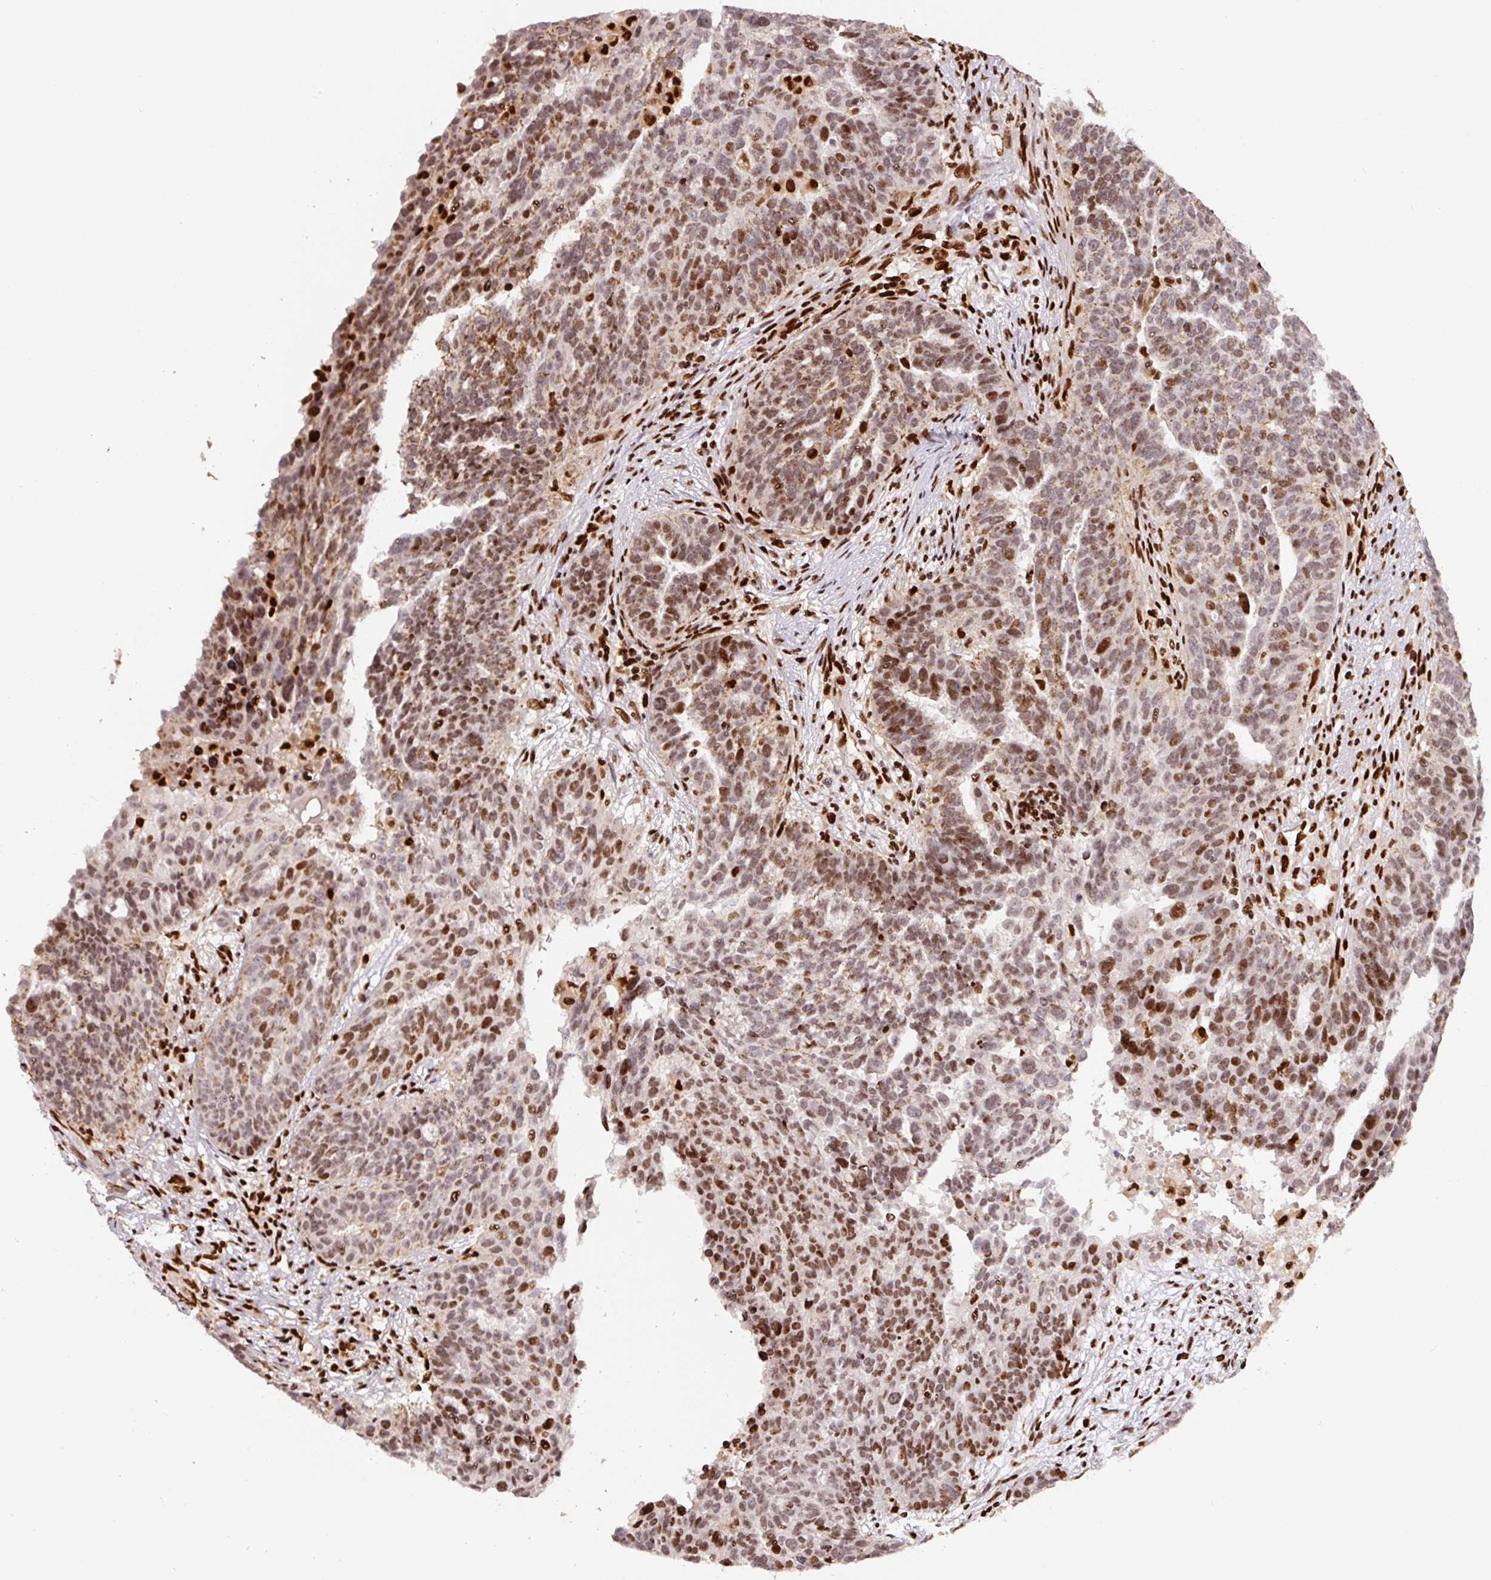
{"staining": {"intensity": "strong", "quantity": "25%-75%", "location": "nuclear"}, "tissue": "ovarian cancer", "cell_type": "Tumor cells", "image_type": "cancer", "snomed": [{"axis": "morphology", "description": "Cystadenocarcinoma, serous, NOS"}, {"axis": "topography", "description": "Ovary"}], "caption": "Human ovarian cancer stained with a brown dye shows strong nuclear positive staining in approximately 25%-75% of tumor cells.", "gene": "PYDC2", "patient": {"sex": "female", "age": 59}}